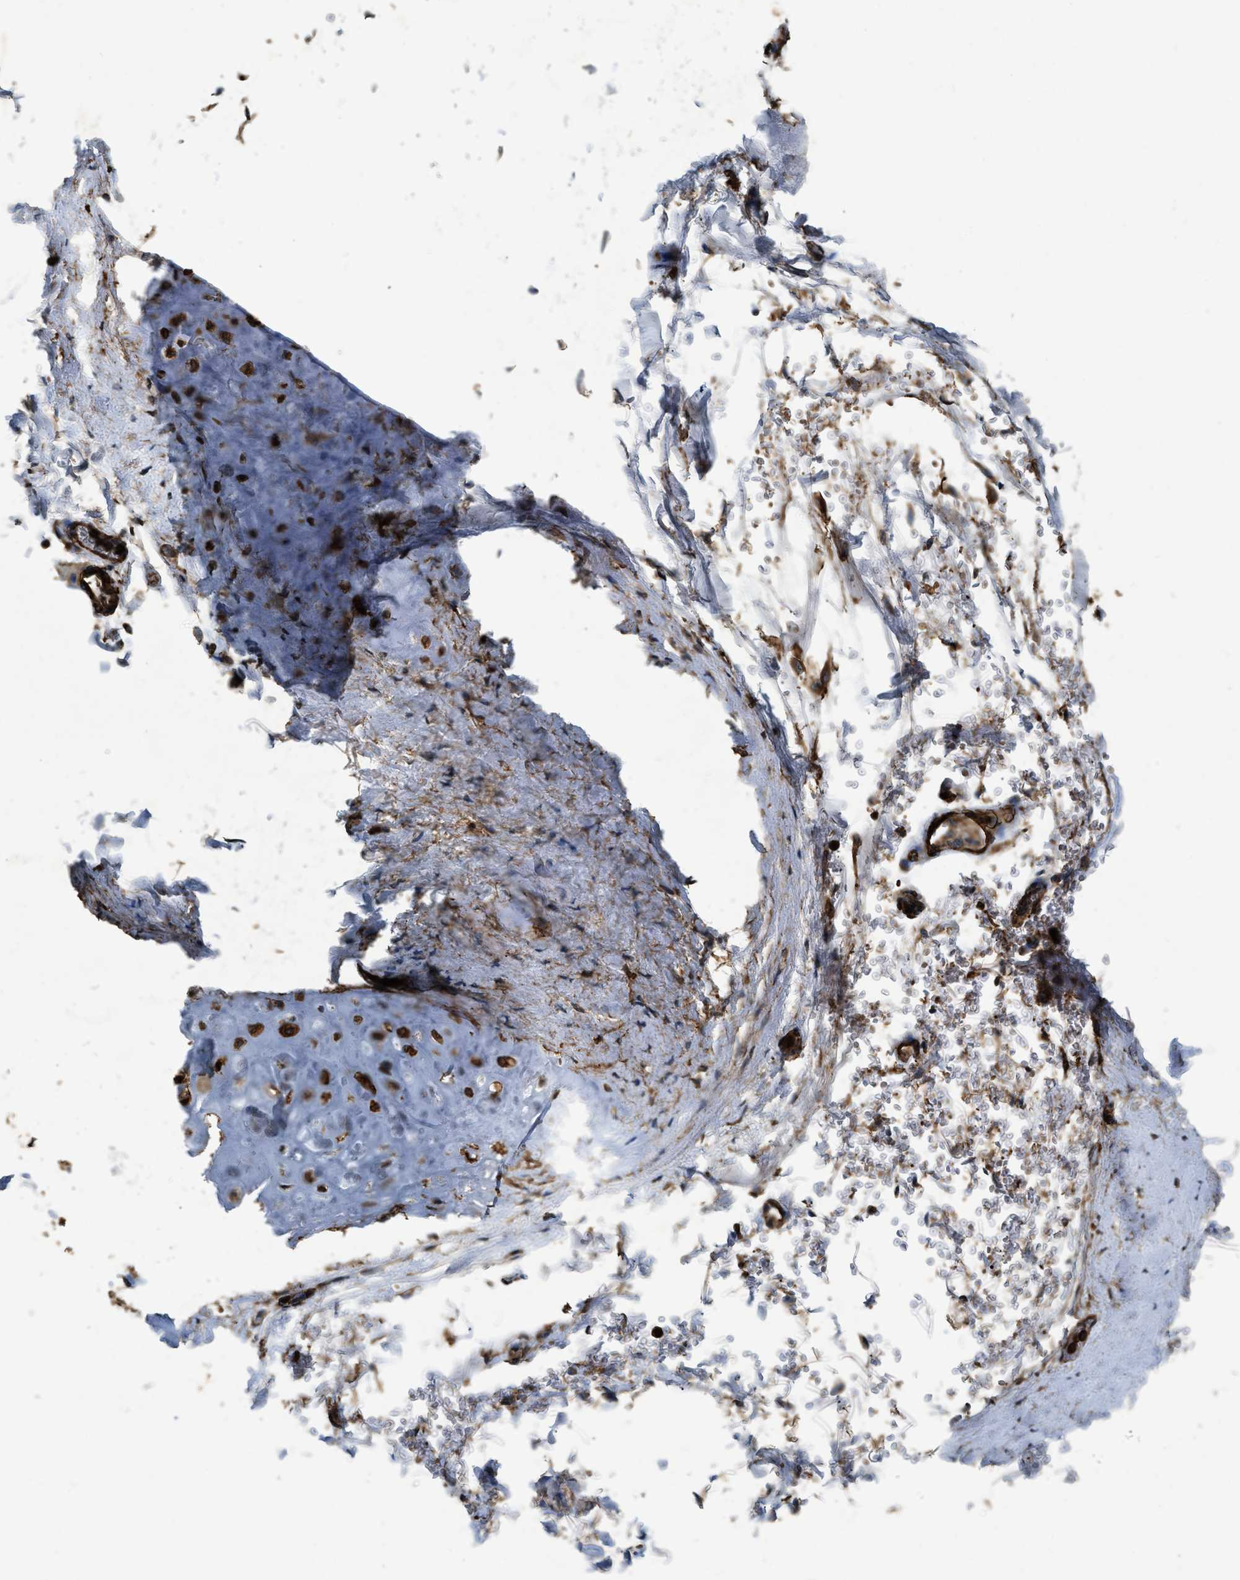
{"staining": {"intensity": "strong", "quantity": ">75%", "location": "cytoplasmic/membranous"}, "tissue": "adipose tissue", "cell_type": "Adipocytes", "image_type": "normal", "snomed": [{"axis": "morphology", "description": "Normal tissue, NOS"}, {"axis": "topography", "description": "Cartilage tissue"}, {"axis": "topography", "description": "Lung"}], "caption": "IHC photomicrograph of unremarkable adipose tissue: human adipose tissue stained using immunohistochemistry shows high levels of strong protein expression localized specifically in the cytoplasmic/membranous of adipocytes, appearing as a cytoplasmic/membranous brown color.", "gene": "YARS1", "patient": {"sex": "female", "age": 77}}